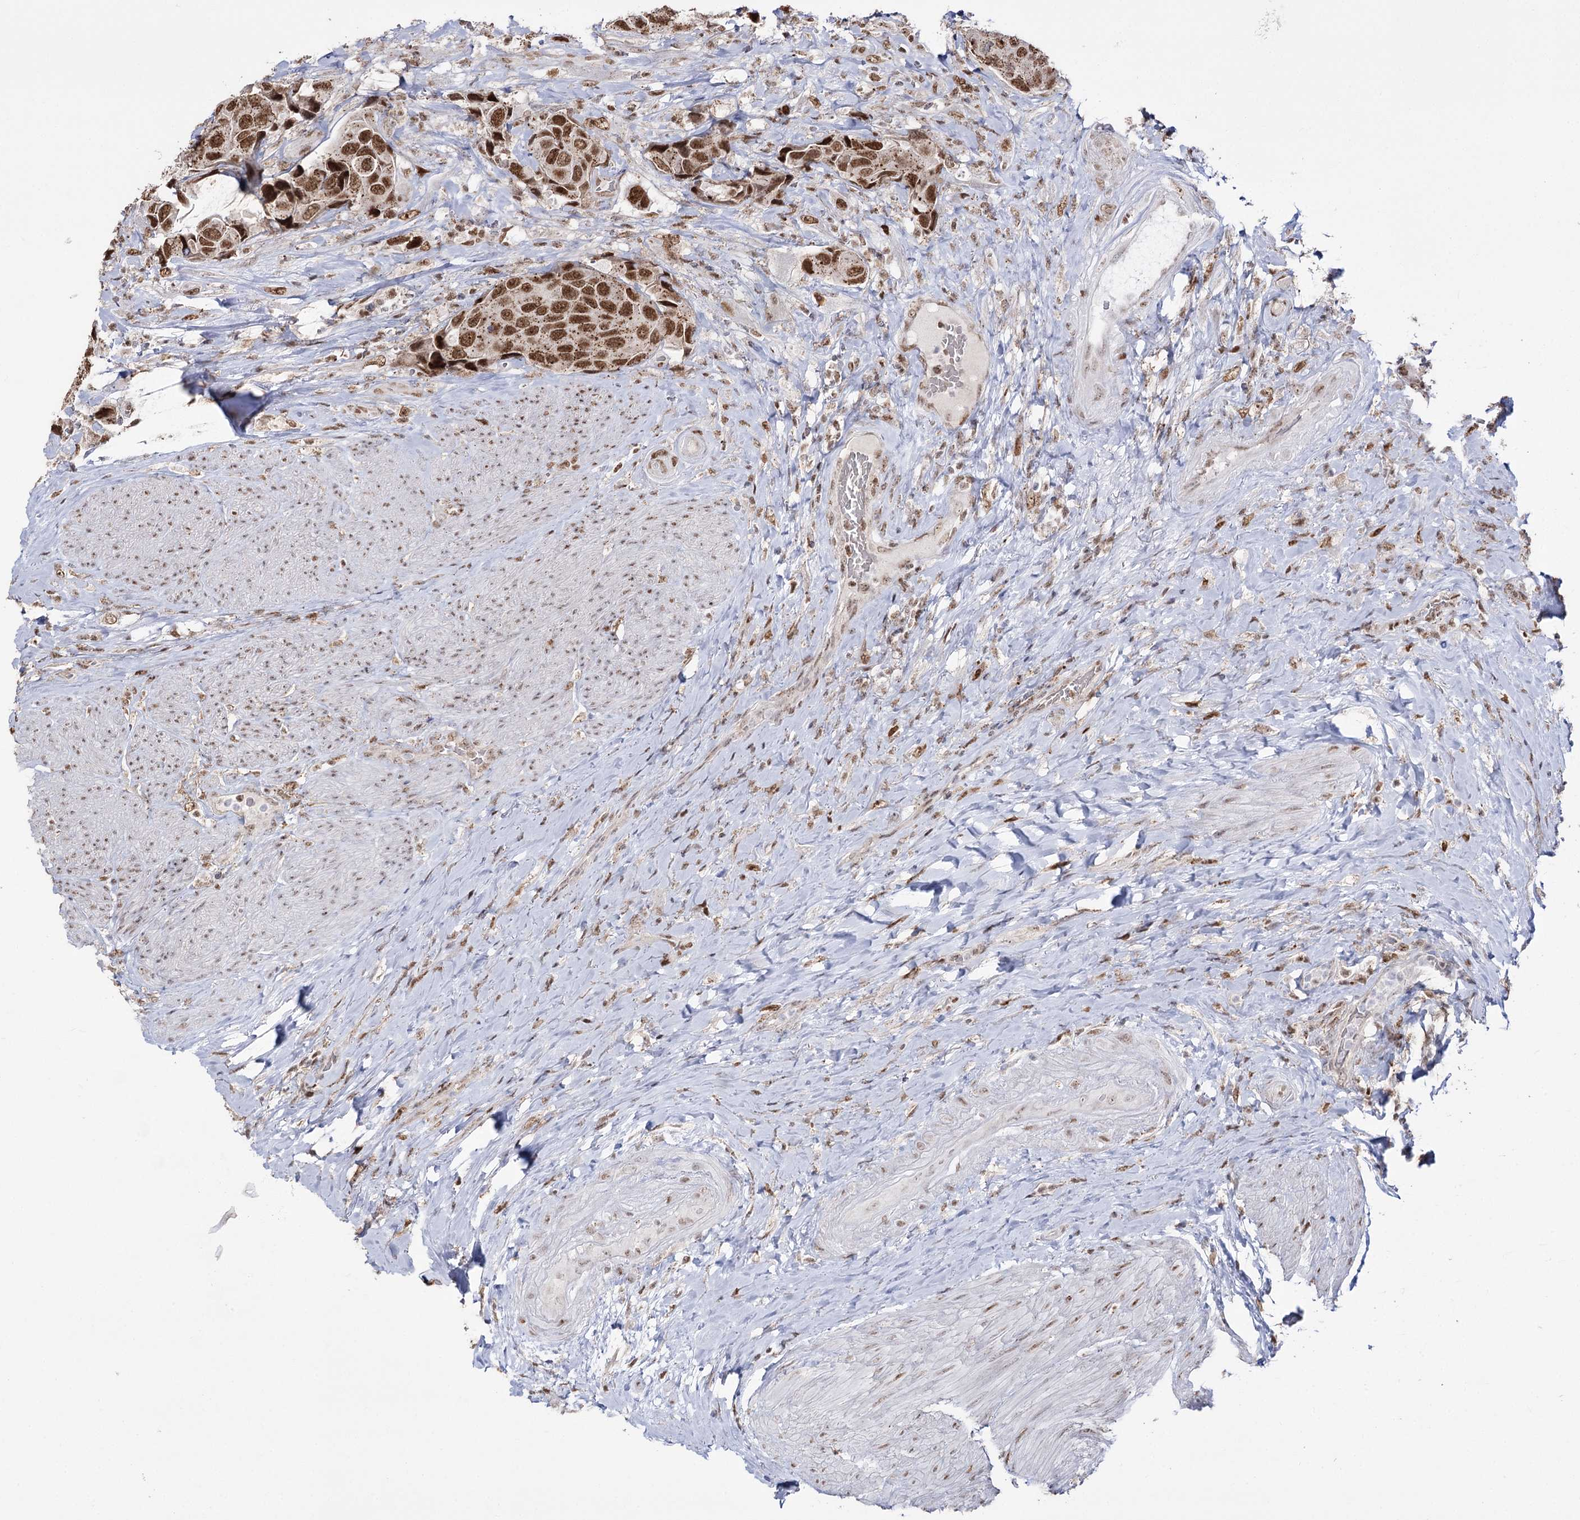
{"staining": {"intensity": "moderate", "quantity": ">75%", "location": "cytoplasmic/membranous,nuclear"}, "tissue": "urothelial cancer", "cell_type": "Tumor cells", "image_type": "cancer", "snomed": [{"axis": "morphology", "description": "Urothelial carcinoma, High grade"}, {"axis": "topography", "description": "Urinary bladder"}], "caption": "Immunohistochemistry photomicrograph of neoplastic tissue: human urothelial cancer stained using immunohistochemistry reveals medium levels of moderate protein expression localized specifically in the cytoplasmic/membranous and nuclear of tumor cells, appearing as a cytoplasmic/membranous and nuclear brown color.", "gene": "VGLL4", "patient": {"sex": "male", "age": 74}}